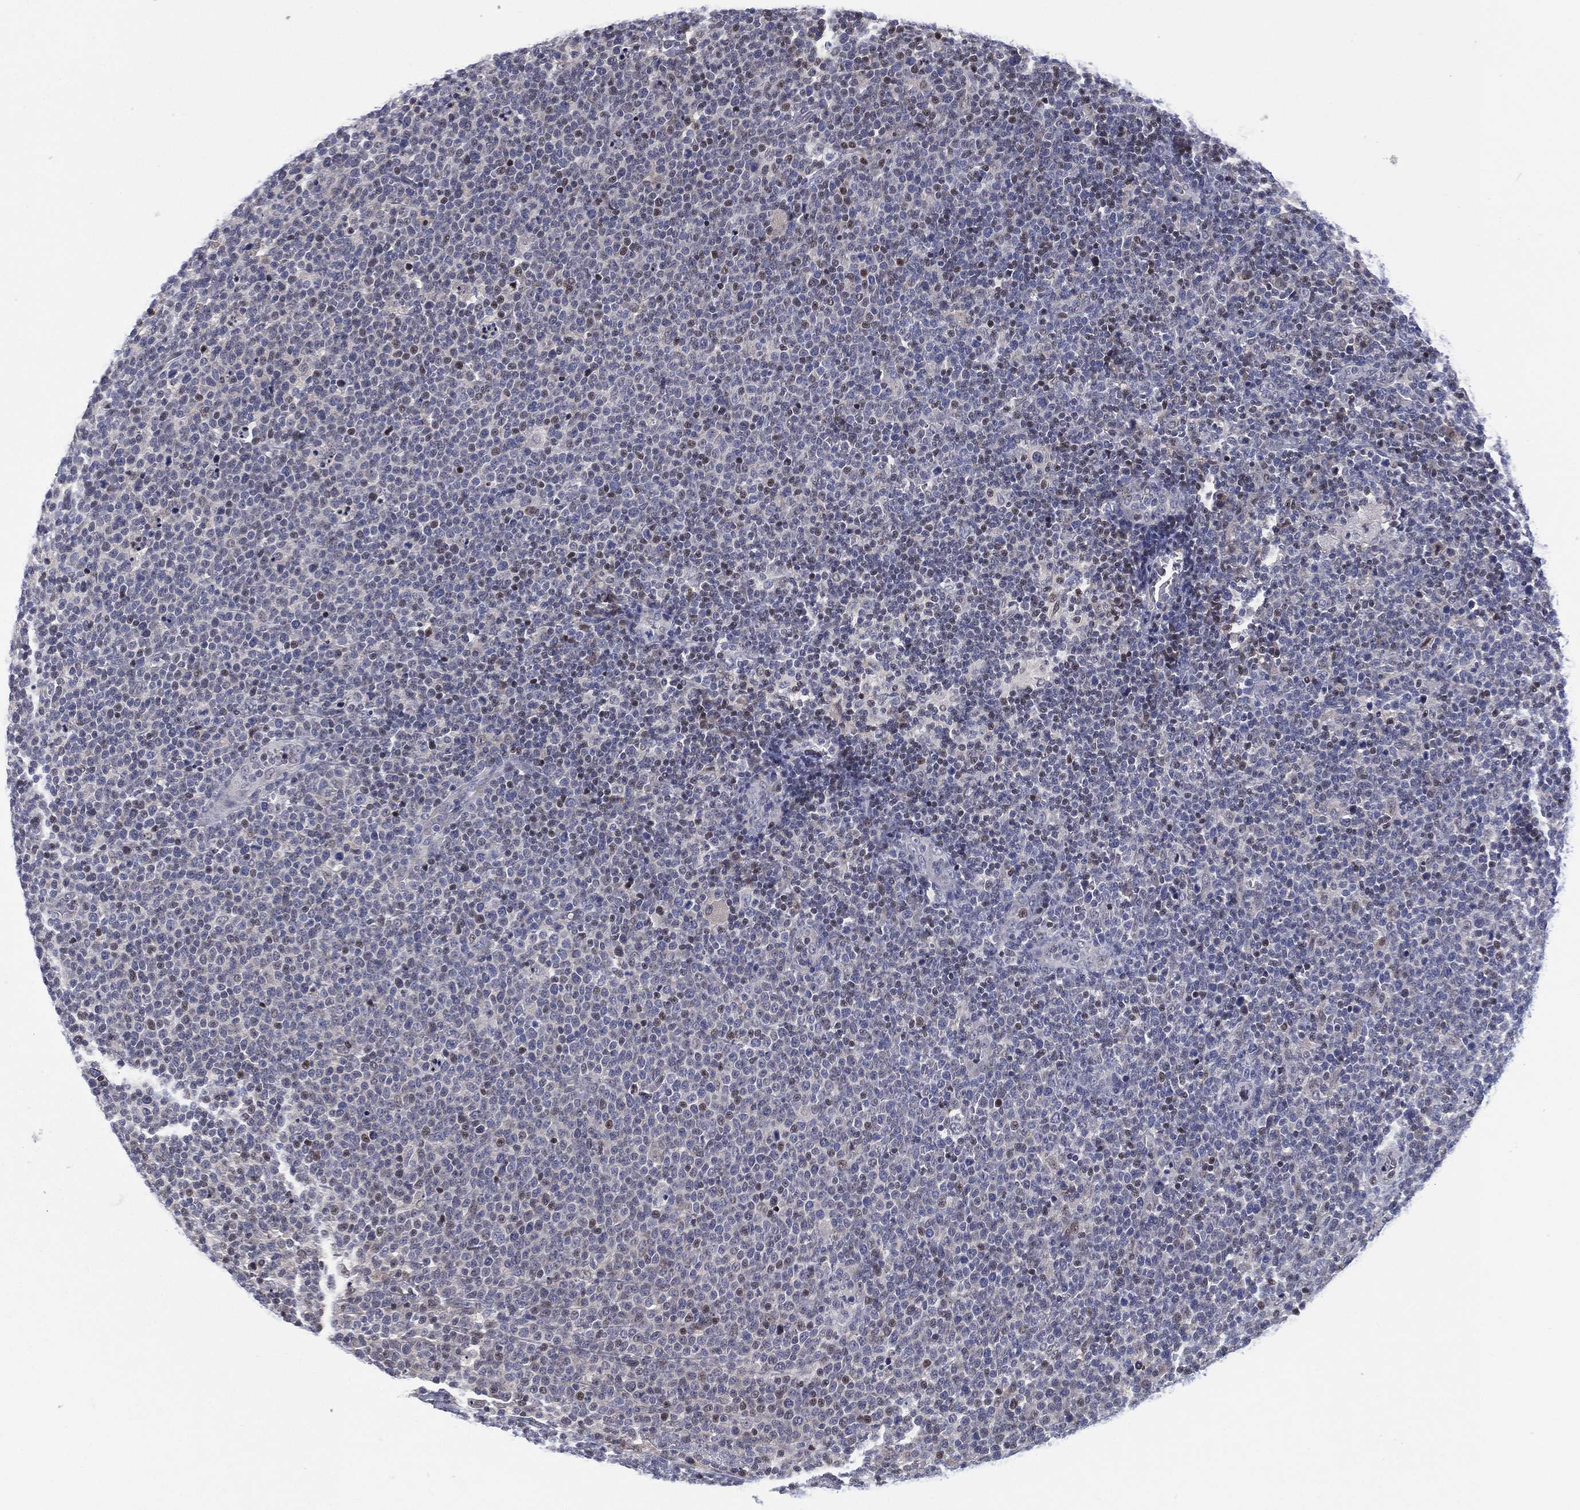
{"staining": {"intensity": "weak", "quantity": "<25%", "location": "nuclear"}, "tissue": "lymphoma", "cell_type": "Tumor cells", "image_type": "cancer", "snomed": [{"axis": "morphology", "description": "Malignant lymphoma, non-Hodgkin's type, High grade"}, {"axis": "topography", "description": "Lymph node"}], "caption": "DAB (3,3'-diaminobenzidine) immunohistochemical staining of human malignant lymphoma, non-Hodgkin's type (high-grade) exhibits no significant expression in tumor cells.", "gene": "SLC4A4", "patient": {"sex": "male", "age": 61}}